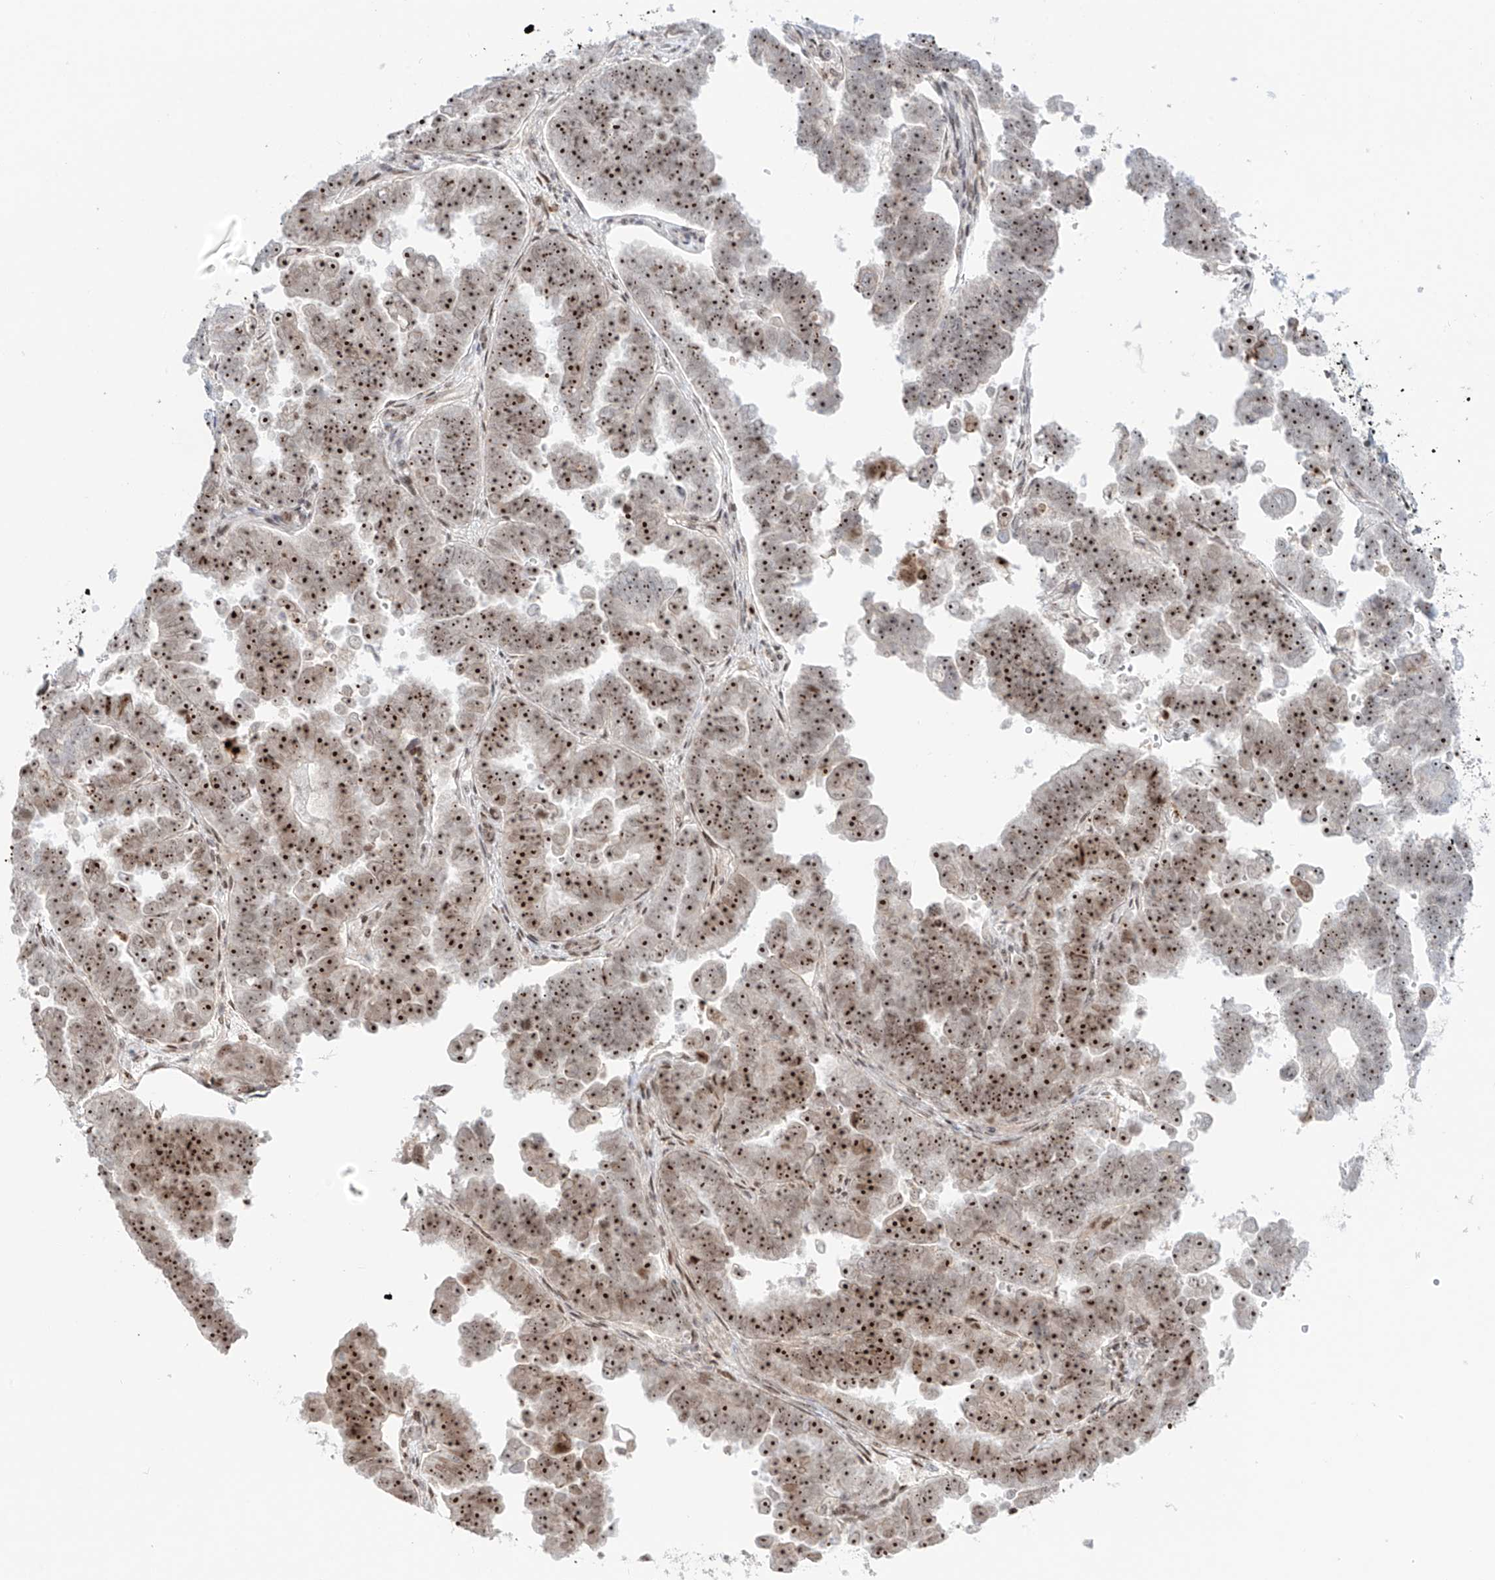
{"staining": {"intensity": "strong", "quantity": ">75%", "location": "nuclear"}, "tissue": "endometrial cancer", "cell_type": "Tumor cells", "image_type": "cancer", "snomed": [{"axis": "morphology", "description": "Adenocarcinoma, NOS"}, {"axis": "topography", "description": "Endometrium"}], "caption": "The histopathology image displays a brown stain indicating the presence of a protein in the nuclear of tumor cells in adenocarcinoma (endometrial).", "gene": "ZNF512", "patient": {"sex": "female", "age": 75}}